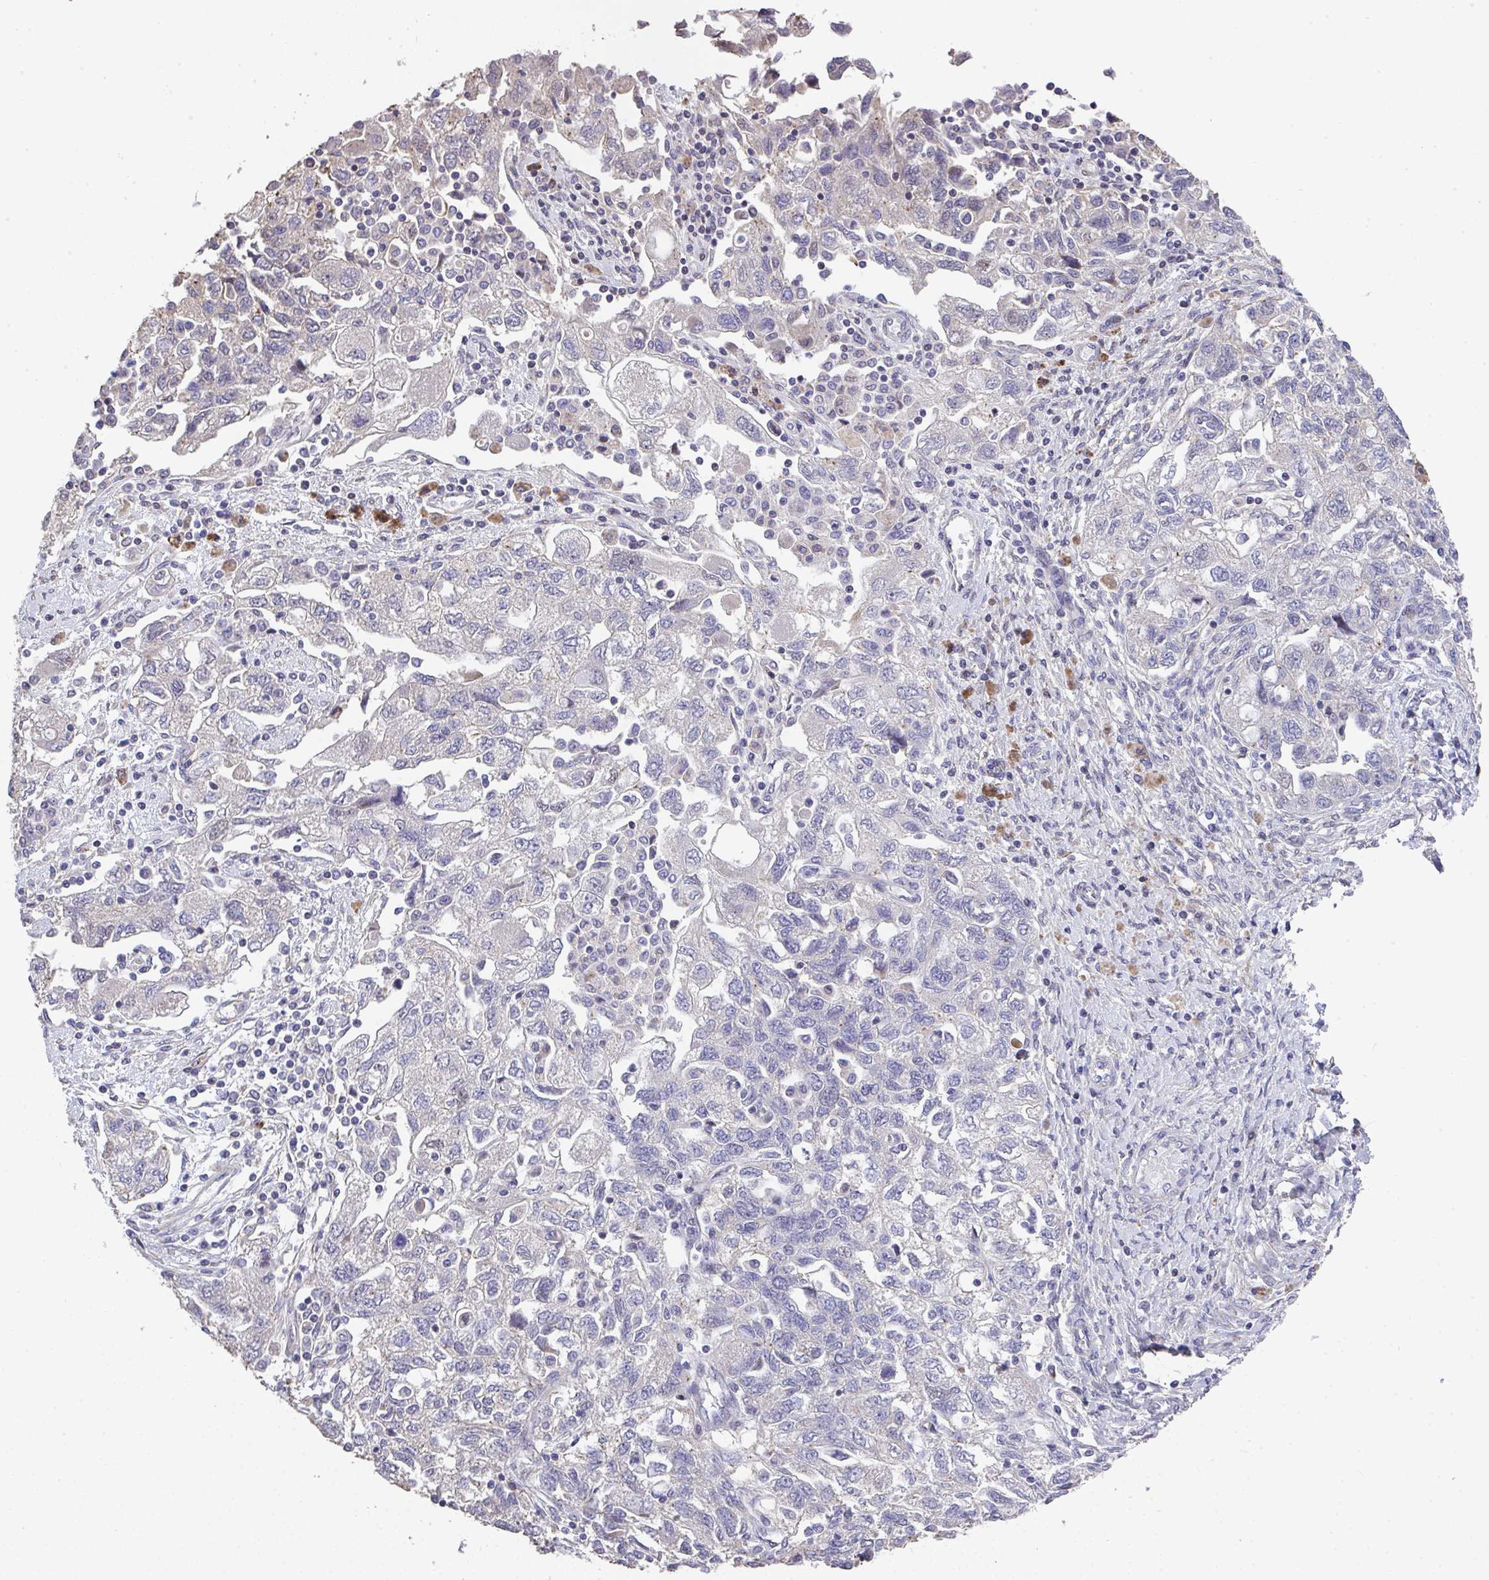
{"staining": {"intensity": "negative", "quantity": "none", "location": "none"}, "tissue": "ovarian cancer", "cell_type": "Tumor cells", "image_type": "cancer", "snomed": [{"axis": "morphology", "description": "Carcinoma, NOS"}, {"axis": "morphology", "description": "Cystadenocarcinoma, serous, NOS"}, {"axis": "topography", "description": "Ovary"}], "caption": "A photomicrograph of human carcinoma (ovarian) is negative for staining in tumor cells.", "gene": "RUNDC3B", "patient": {"sex": "female", "age": 69}}